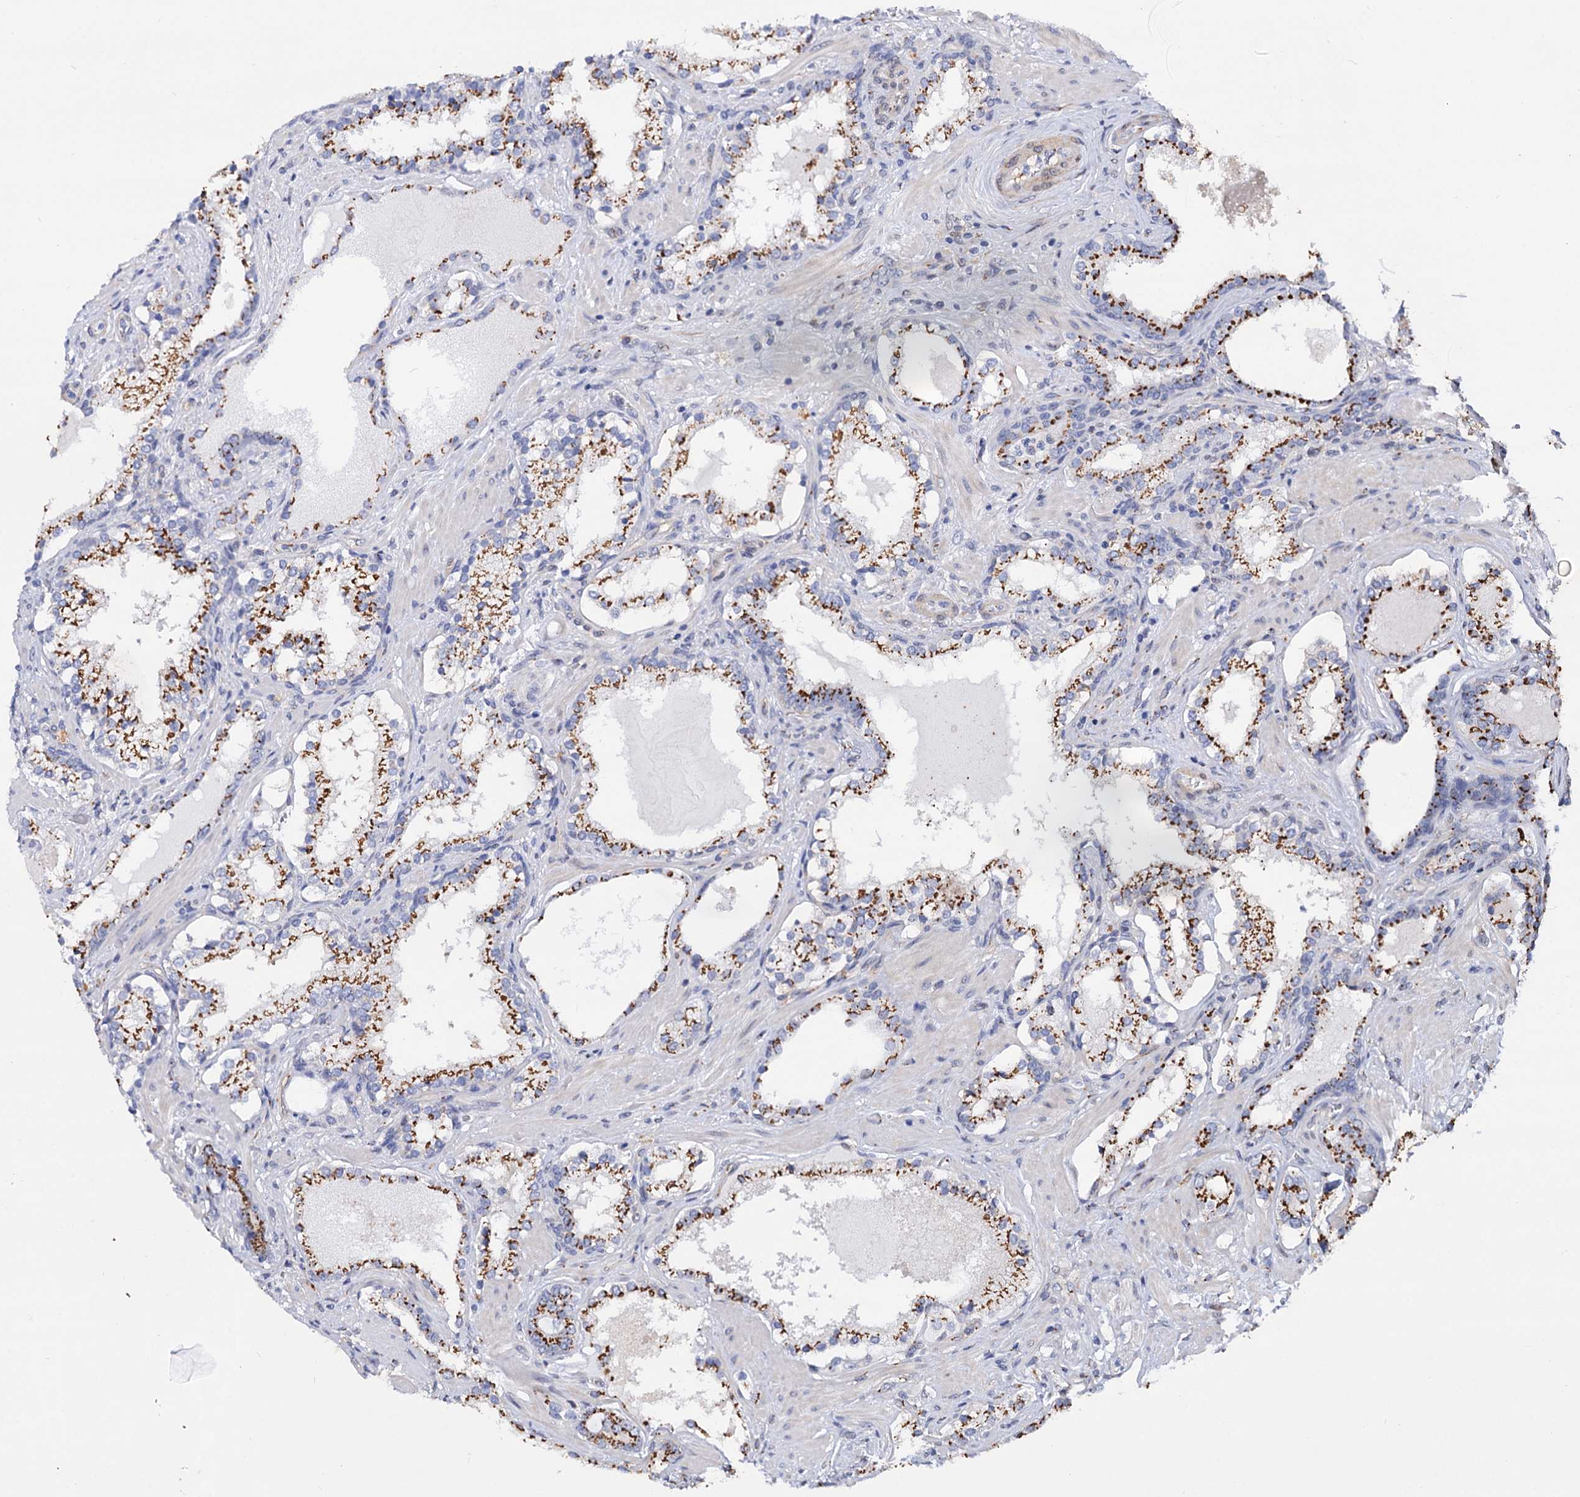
{"staining": {"intensity": "moderate", "quantity": ">75%", "location": "cytoplasmic/membranous"}, "tissue": "prostate cancer", "cell_type": "Tumor cells", "image_type": "cancer", "snomed": [{"axis": "morphology", "description": "Adenocarcinoma, High grade"}, {"axis": "topography", "description": "Prostate"}], "caption": "Prostate adenocarcinoma (high-grade) stained with a brown dye displays moderate cytoplasmic/membranous positive staining in about >75% of tumor cells.", "gene": "C11orf96", "patient": {"sex": "male", "age": 58}}